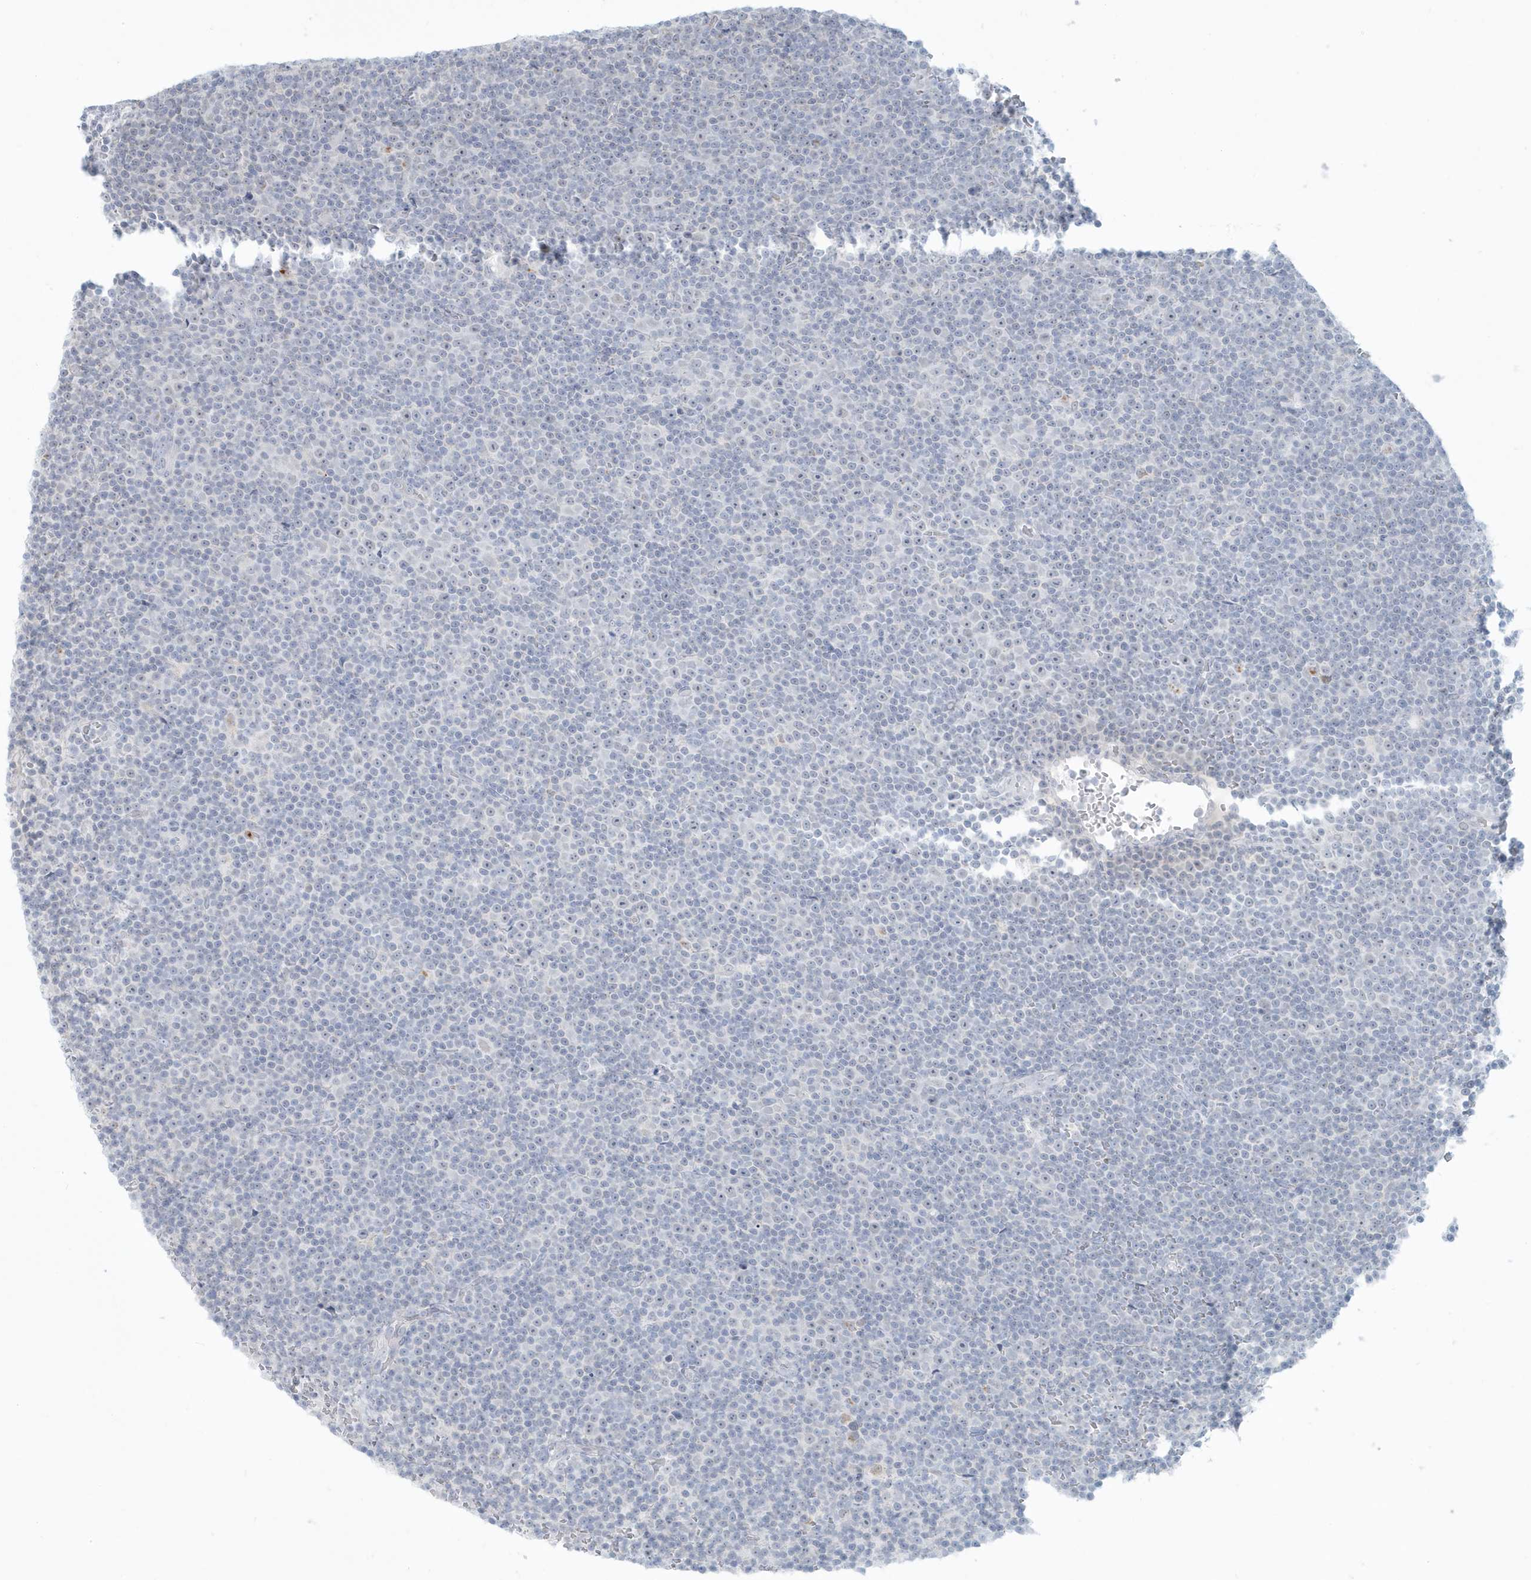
{"staining": {"intensity": "negative", "quantity": "none", "location": "none"}, "tissue": "lymphoma", "cell_type": "Tumor cells", "image_type": "cancer", "snomed": [{"axis": "morphology", "description": "Malignant lymphoma, non-Hodgkin's type, Low grade"}, {"axis": "topography", "description": "Lymph node"}], "caption": "Protein analysis of lymphoma shows no significant positivity in tumor cells.", "gene": "HERC6", "patient": {"sex": "female", "age": 67}}